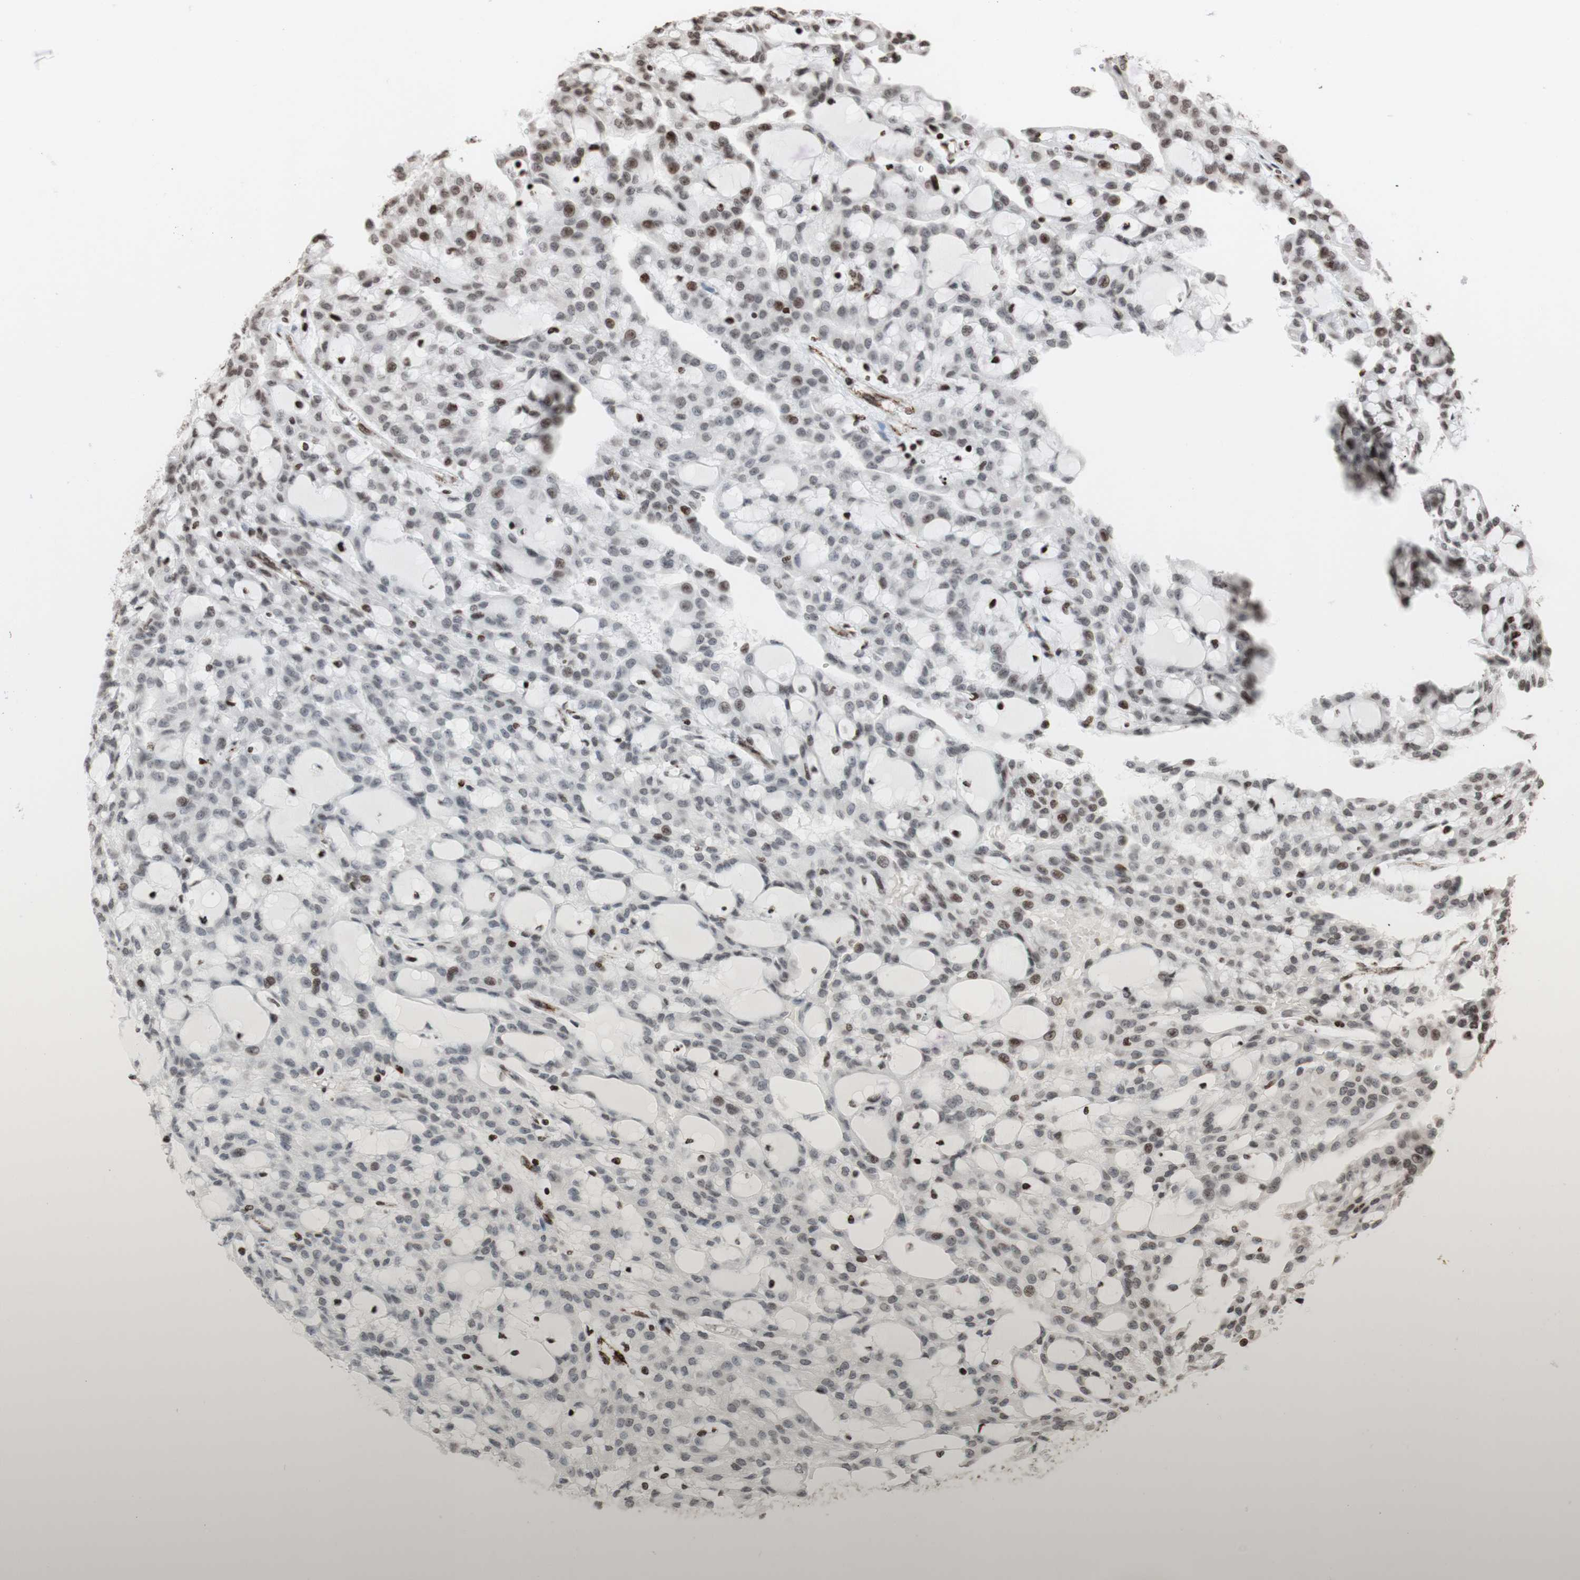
{"staining": {"intensity": "negative", "quantity": "none", "location": "none"}, "tissue": "renal cancer", "cell_type": "Tumor cells", "image_type": "cancer", "snomed": [{"axis": "morphology", "description": "Adenocarcinoma, NOS"}, {"axis": "topography", "description": "Kidney"}], "caption": "IHC of human adenocarcinoma (renal) displays no staining in tumor cells. Brightfield microscopy of IHC stained with DAB (3,3'-diaminobenzidine) (brown) and hematoxylin (blue), captured at high magnification.", "gene": "NCAPD2", "patient": {"sex": "male", "age": 63}}